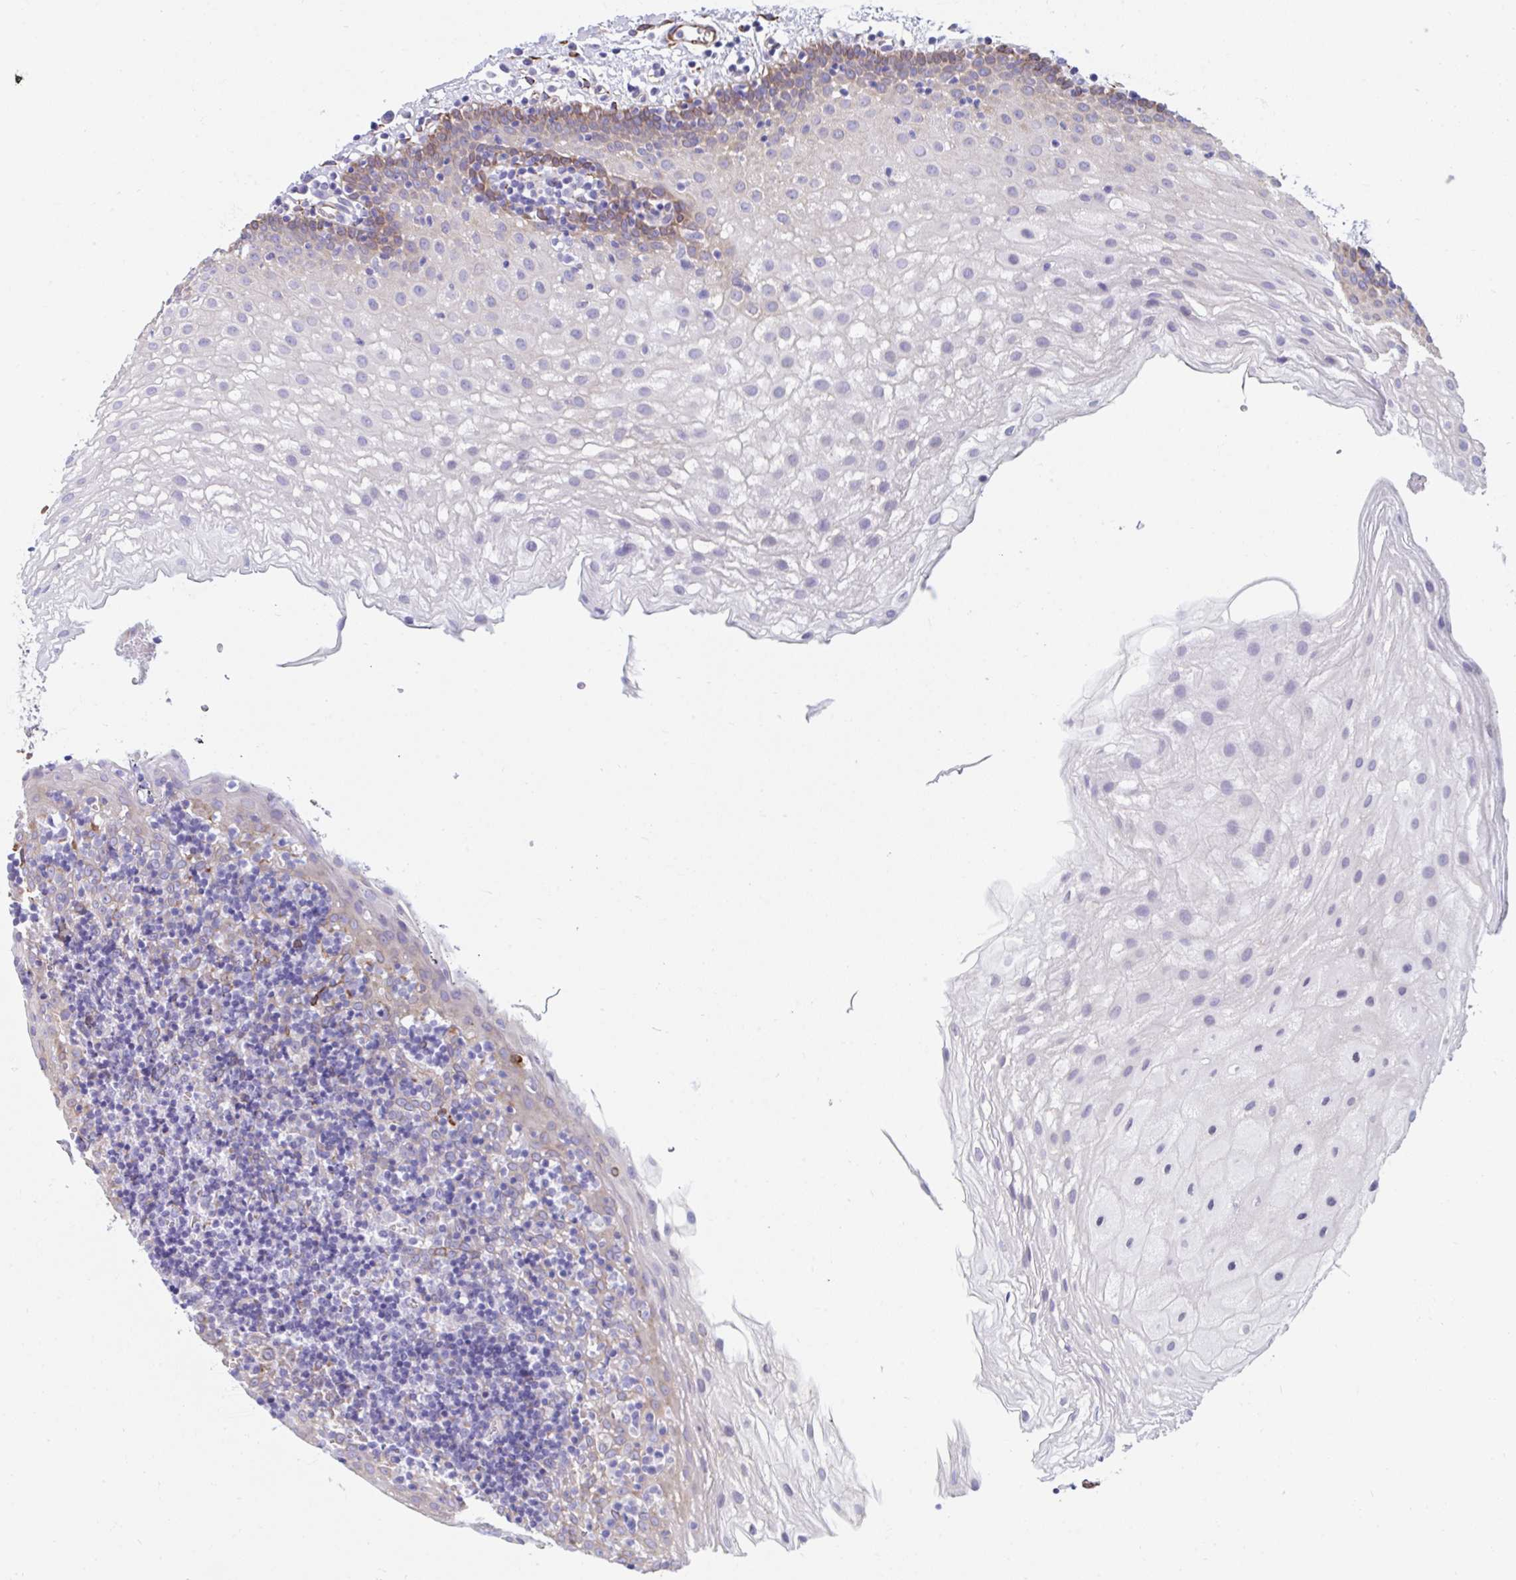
{"staining": {"intensity": "moderate", "quantity": "<25%", "location": "cytoplasmic/membranous"}, "tissue": "oral mucosa", "cell_type": "Squamous epithelial cells", "image_type": "normal", "snomed": [{"axis": "morphology", "description": "Normal tissue, NOS"}, {"axis": "morphology", "description": "Squamous cell carcinoma, NOS"}, {"axis": "topography", "description": "Oral tissue"}, {"axis": "topography", "description": "Head-Neck"}], "caption": "Protein analysis of benign oral mucosa exhibits moderate cytoplasmic/membranous positivity in approximately <25% of squamous epithelial cells. The staining is performed using DAB brown chromogen to label protein expression. The nuclei are counter-stained blue using hematoxylin.", "gene": "ASPH", "patient": {"sex": "male", "age": 58}}